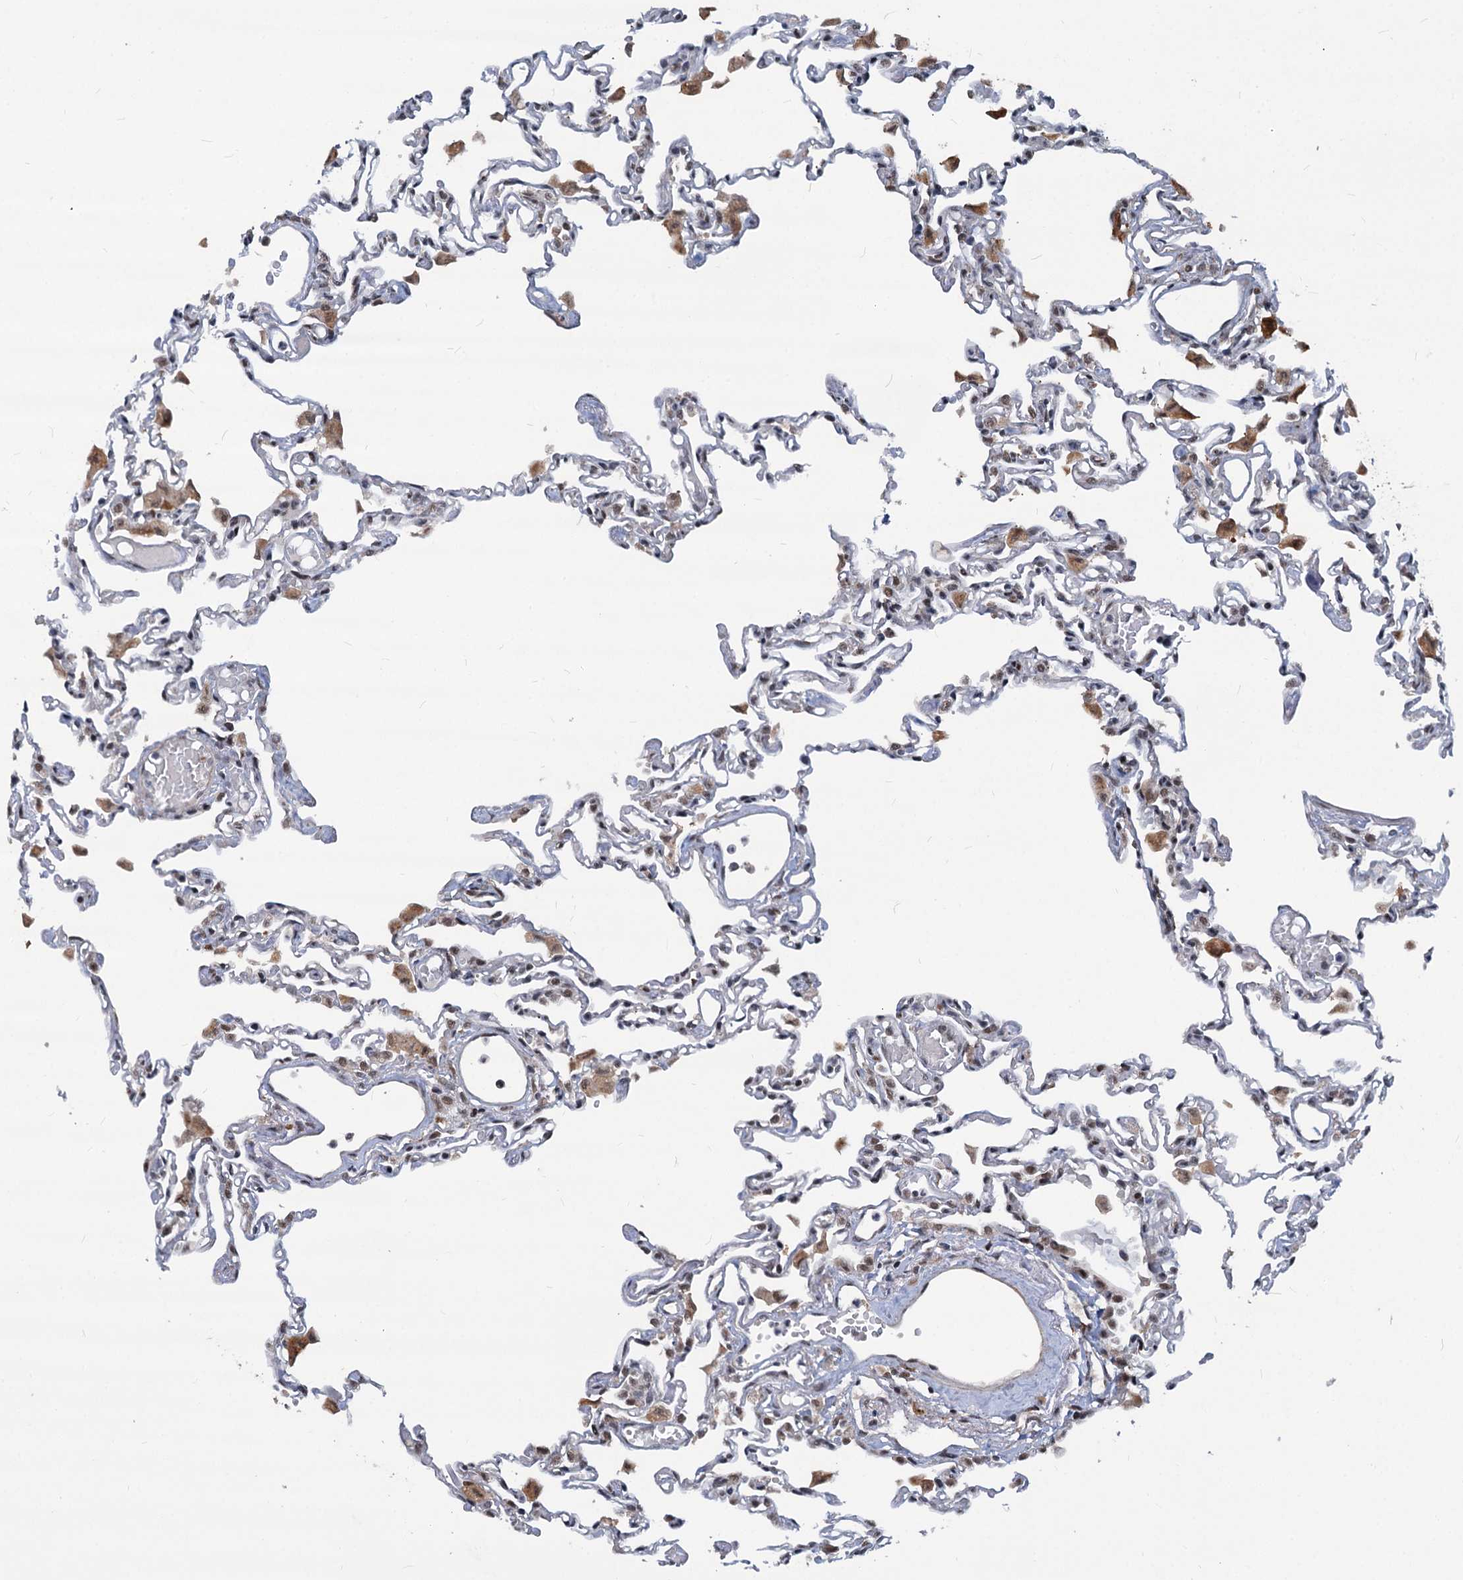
{"staining": {"intensity": "moderate", "quantity": "25%-75%", "location": "nuclear"}, "tissue": "lung", "cell_type": "Alveolar cells", "image_type": "normal", "snomed": [{"axis": "morphology", "description": "Normal tissue, NOS"}, {"axis": "topography", "description": "Bronchus"}, {"axis": "topography", "description": "Lung"}], "caption": "This is an image of IHC staining of normal lung, which shows moderate staining in the nuclear of alveolar cells.", "gene": "PHF8", "patient": {"sex": "female", "age": 49}}